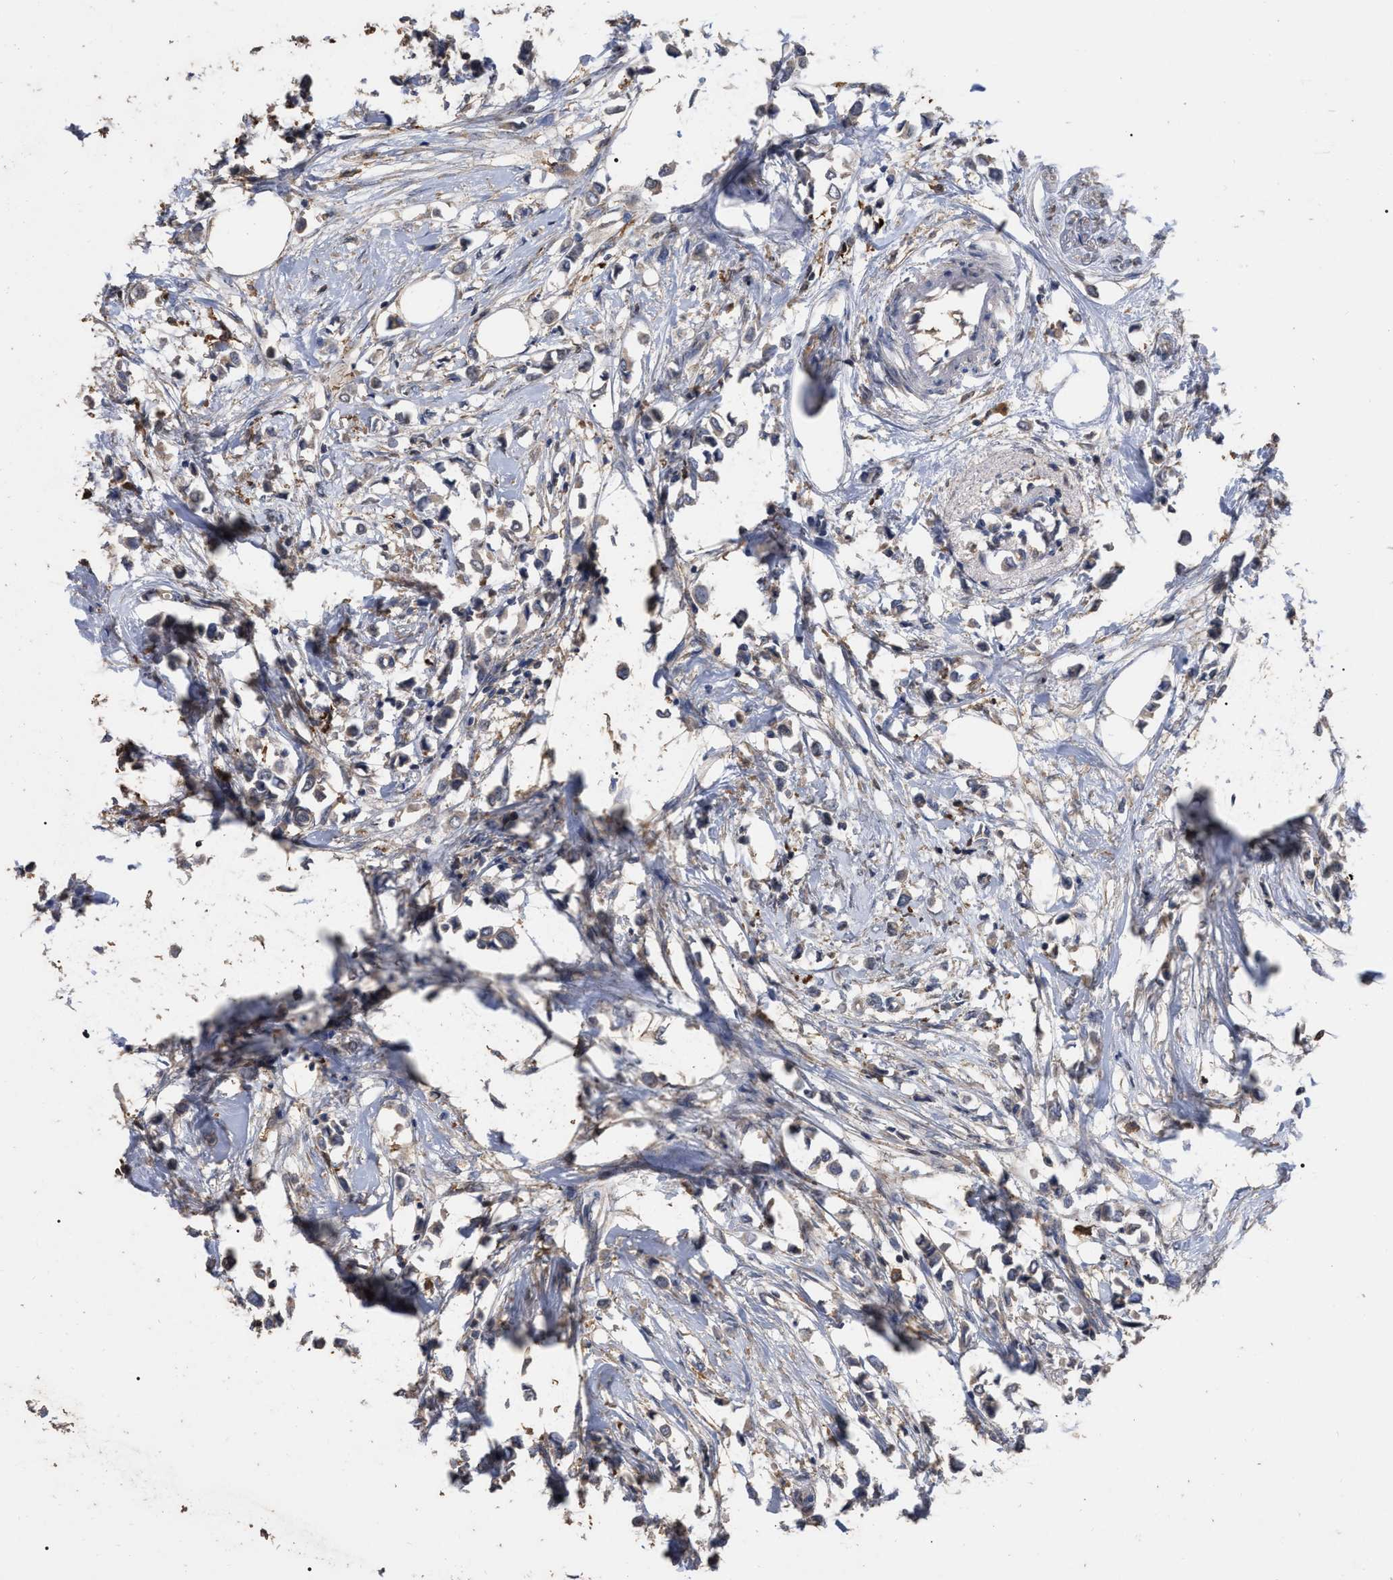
{"staining": {"intensity": "negative", "quantity": "none", "location": "none"}, "tissue": "breast cancer", "cell_type": "Tumor cells", "image_type": "cancer", "snomed": [{"axis": "morphology", "description": "Lobular carcinoma"}, {"axis": "topography", "description": "Breast"}], "caption": "Immunohistochemical staining of human breast lobular carcinoma reveals no significant staining in tumor cells.", "gene": "GPR179", "patient": {"sex": "female", "age": 51}}